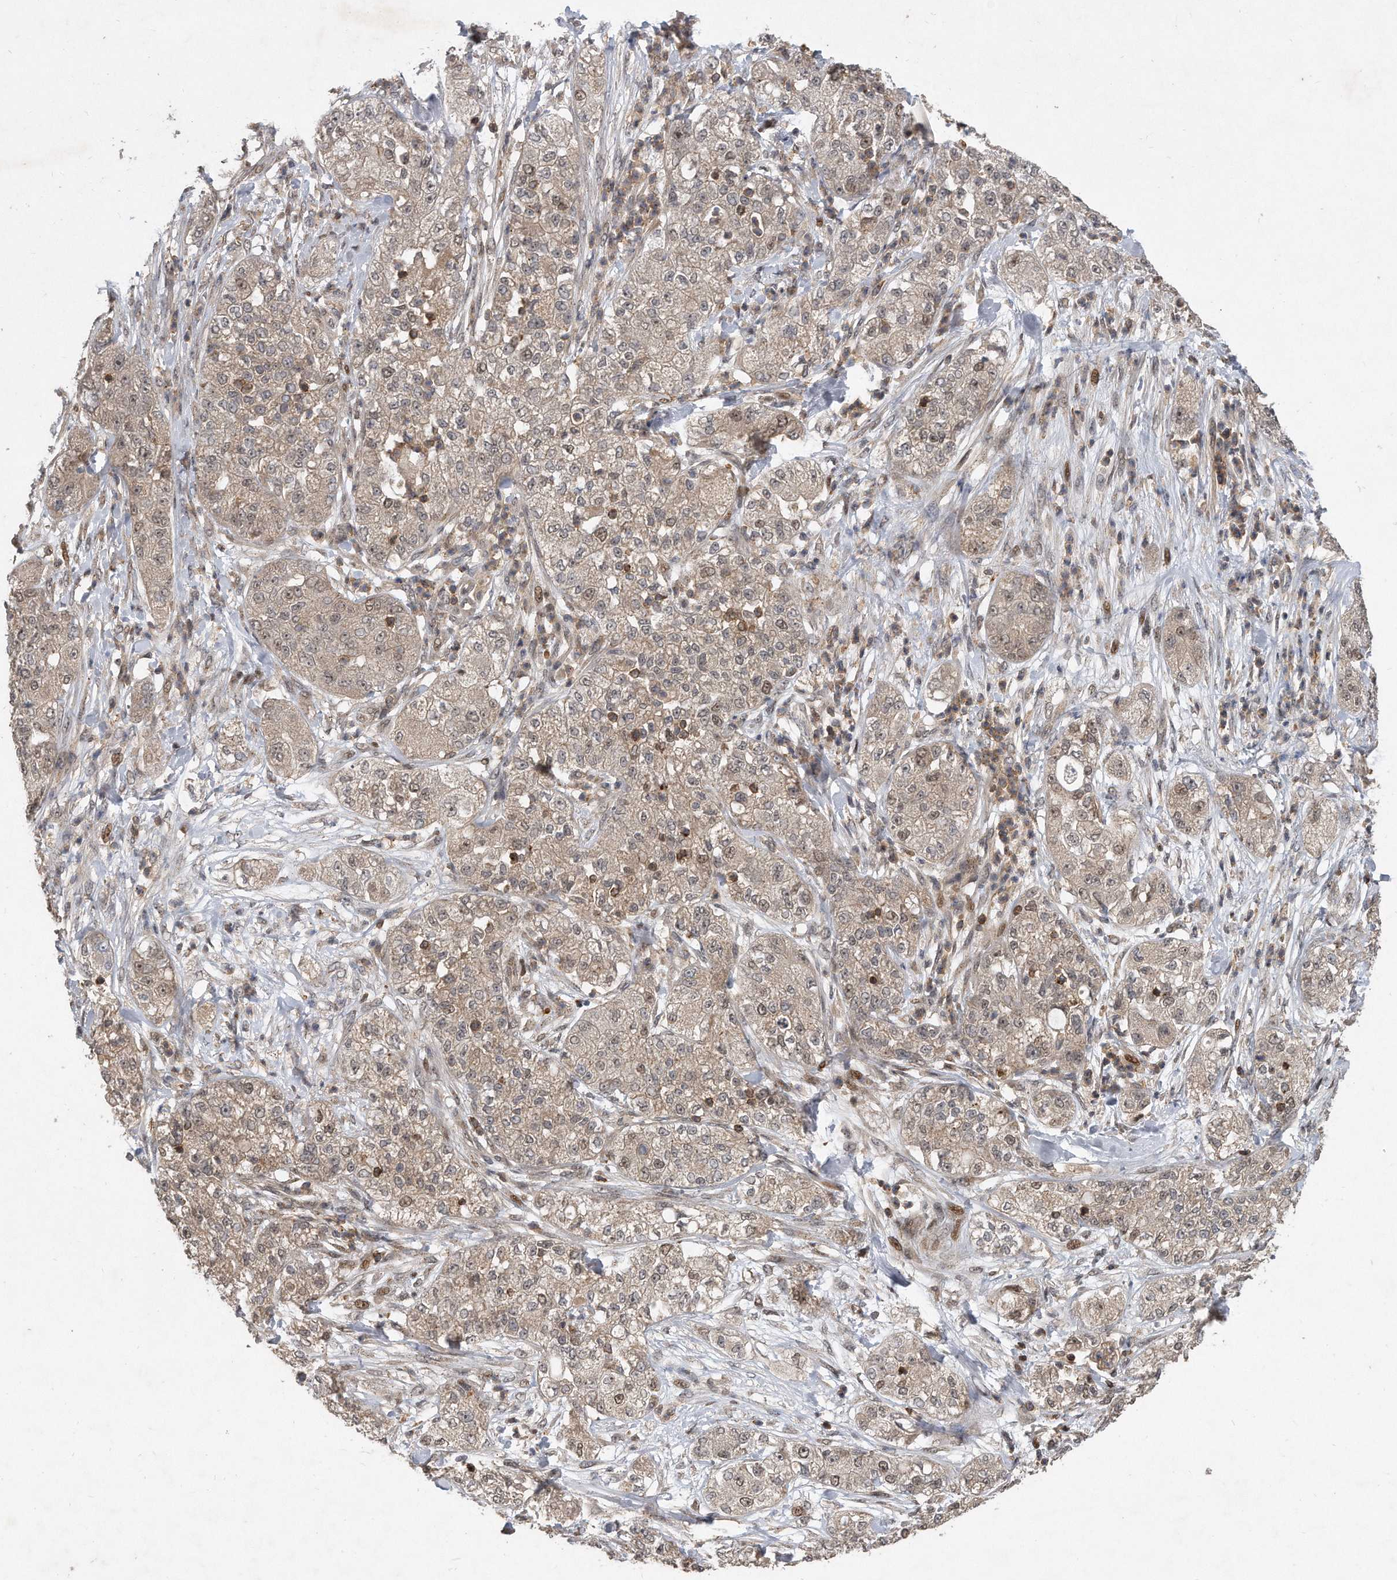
{"staining": {"intensity": "weak", "quantity": "25%-75%", "location": "cytoplasmic/membranous,nuclear"}, "tissue": "pancreatic cancer", "cell_type": "Tumor cells", "image_type": "cancer", "snomed": [{"axis": "morphology", "description": "Adenocarcinoma, NOS"}, {"axis": "topography", "description": "Pancreas"}], "caption": "This is a photomicrograph of immunohistochemistry staining of pancreatic adenocarcinoma, which shows weak expression in the cytoplasmic/membranous and nuclear of tumor cells.", "gene": "PGBD2", "patient": {"sex": "female", "age": 78}}